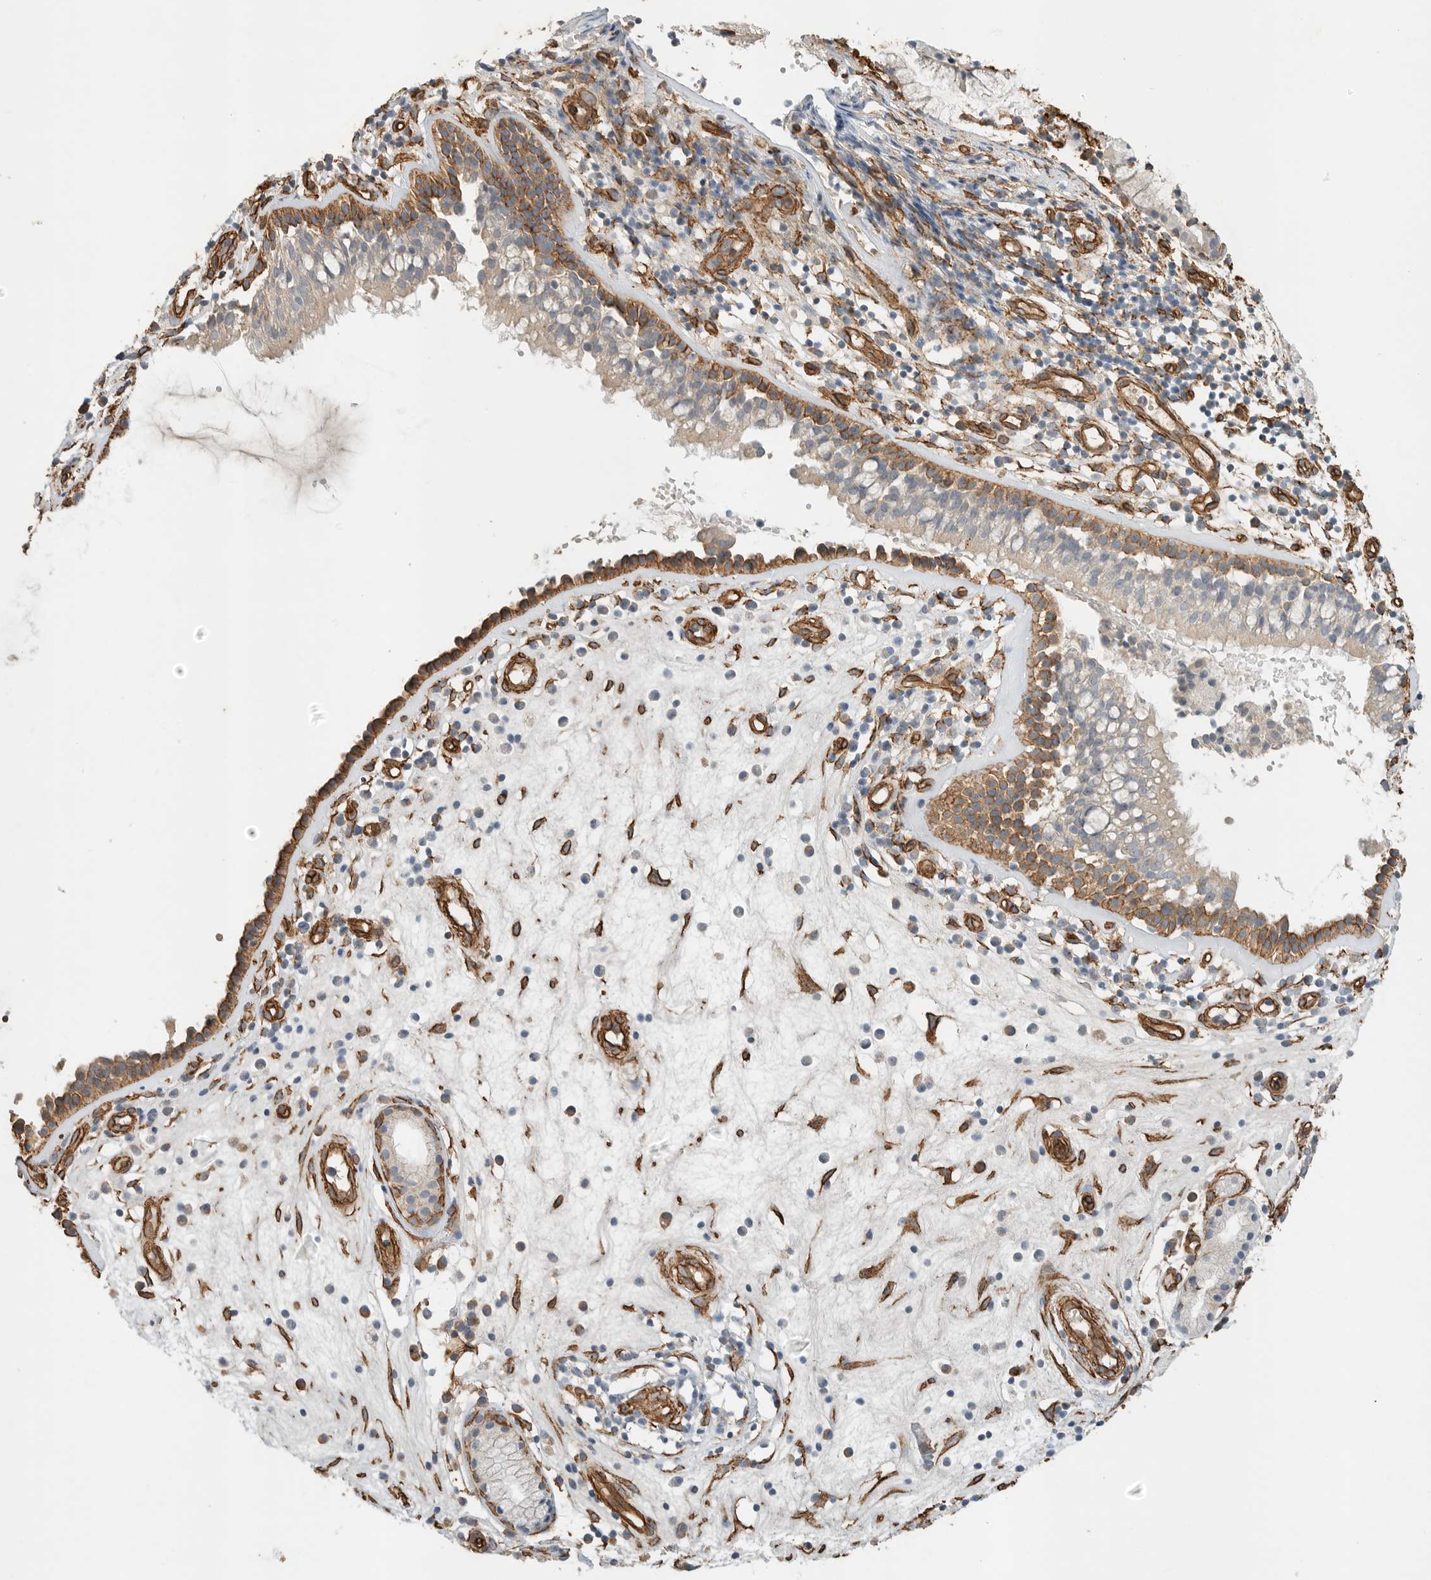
{"staining": {"intensity": "moderate", "quantity": "25%-75%", "location": "cytoplasmic/membranous"}, "tissue": "nasopharynx", "cell_type": "Respiratory epithelial cells", "image_type": "normal", "snomed": [{"axis": "morphology", "description": "Normal tissue, NOS"}, {"axis": "topography", "description": "Nasopharynx"}], "caption": "An image of nasopharynx stained for a protein displays moderate cytoplasmic/membranous brown staining in respiratory epithelial cells. The staining was performed using DAB to visualize the protein expression in brown, while the nuclei were stained in blue with hematoxylin (Magnification: 20x).", "gene": "JMJD4", "patient": {"sex": "female", "age": 39}}